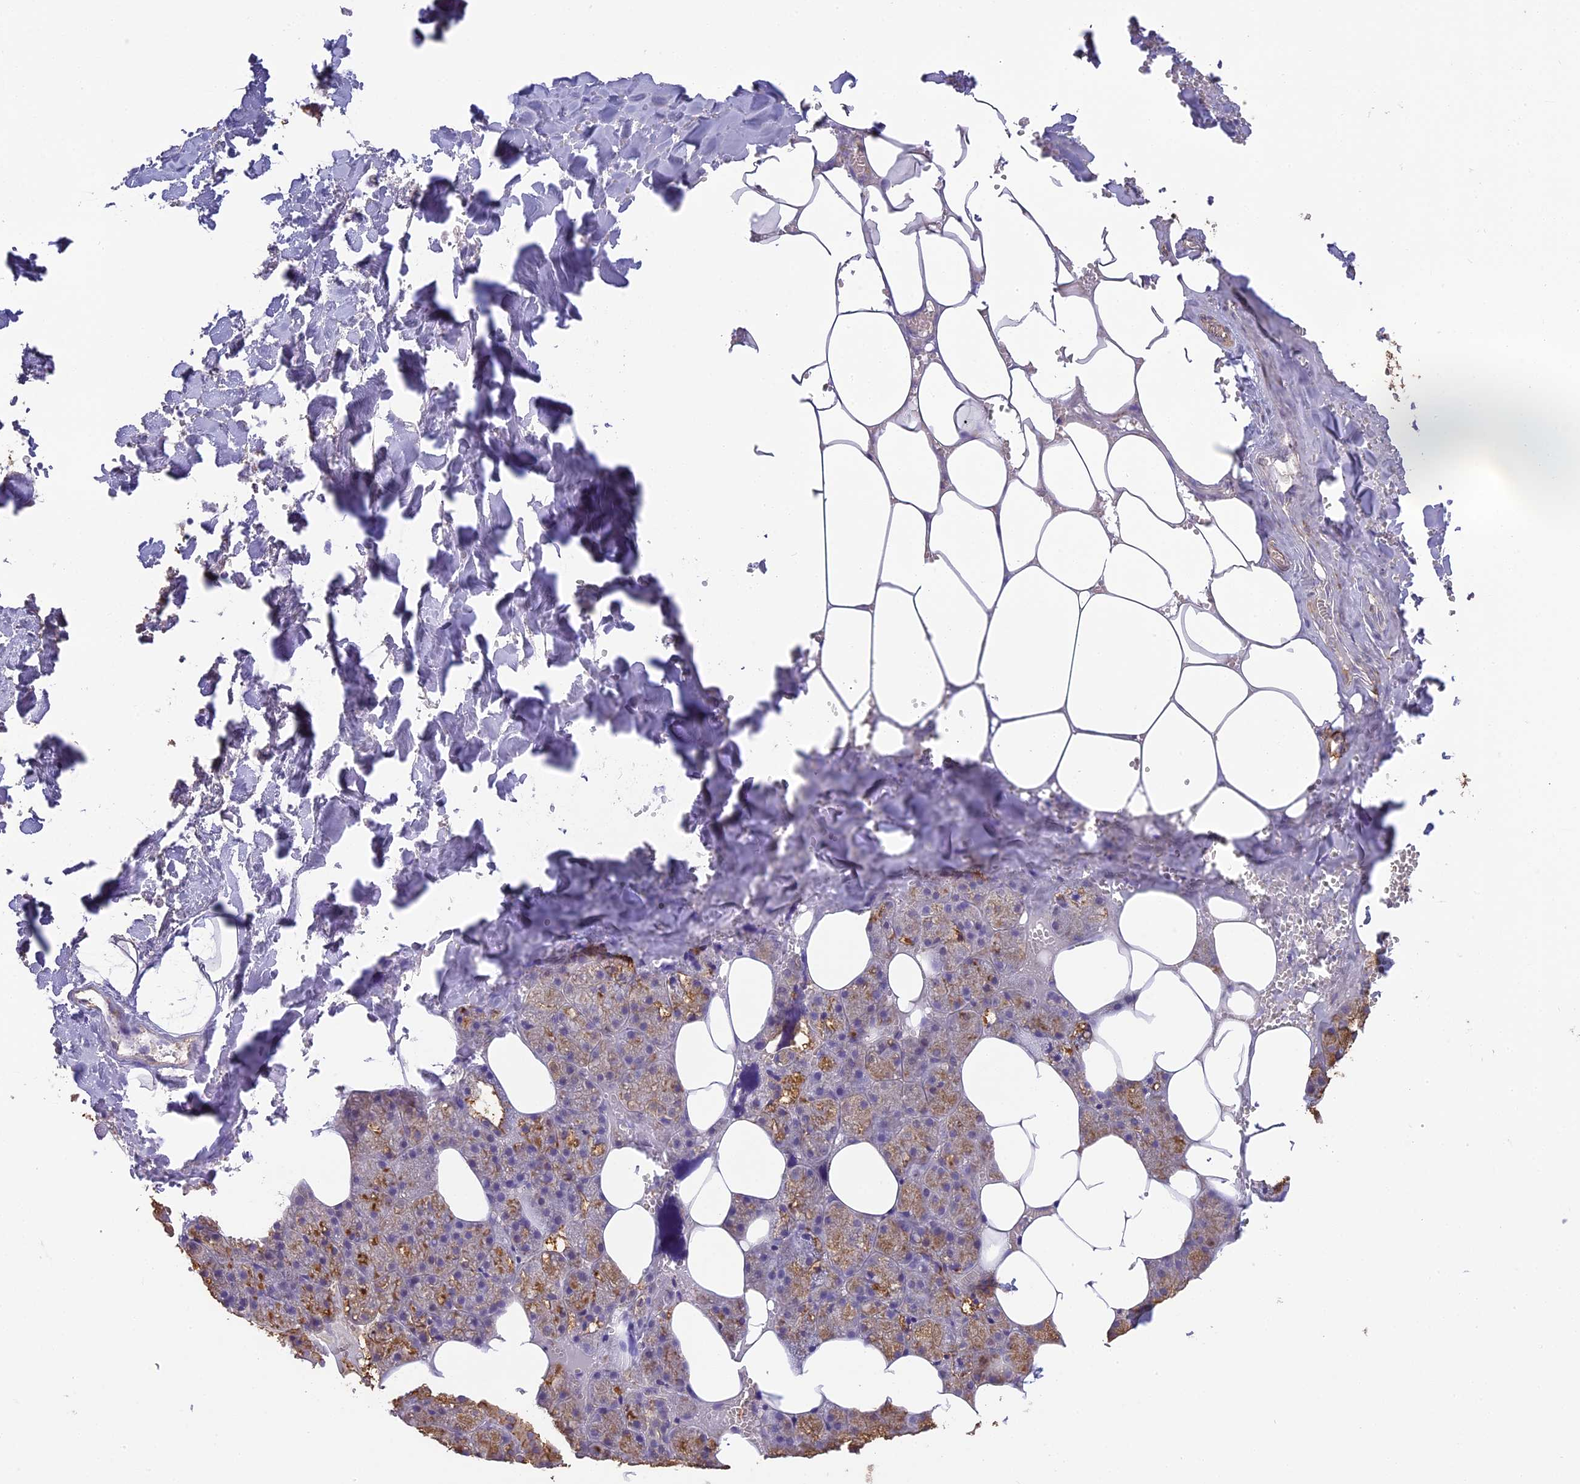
{"staining": {"intensity": "moderate", "quantity": "25%-75%", "location": "cytoplasmic/membranous"}, "tissue": "salivary gland", "cell_type": "Glandular cells", "image_type": "normal", "snomed": [{"axis": "morphology", "description": "Normal tissue, NOS"}, {"axis": "topography", "description": "Salivary gland"}], "caption": "Normal salivary gland shows moderate cytoplasmic/membranous positivity in approximately 25%-75% of glandular cells, visualized by immunohistochemistry. The staining was performed using DAB (3,3'-diaminobenzidine) to visualize the protein expression in brown, while the nuclei were stained in blue with hematoxylin (Magnification: 20x).", "gene": "ARHGAP19", "patient": {"sex": "male", "age": 62}}